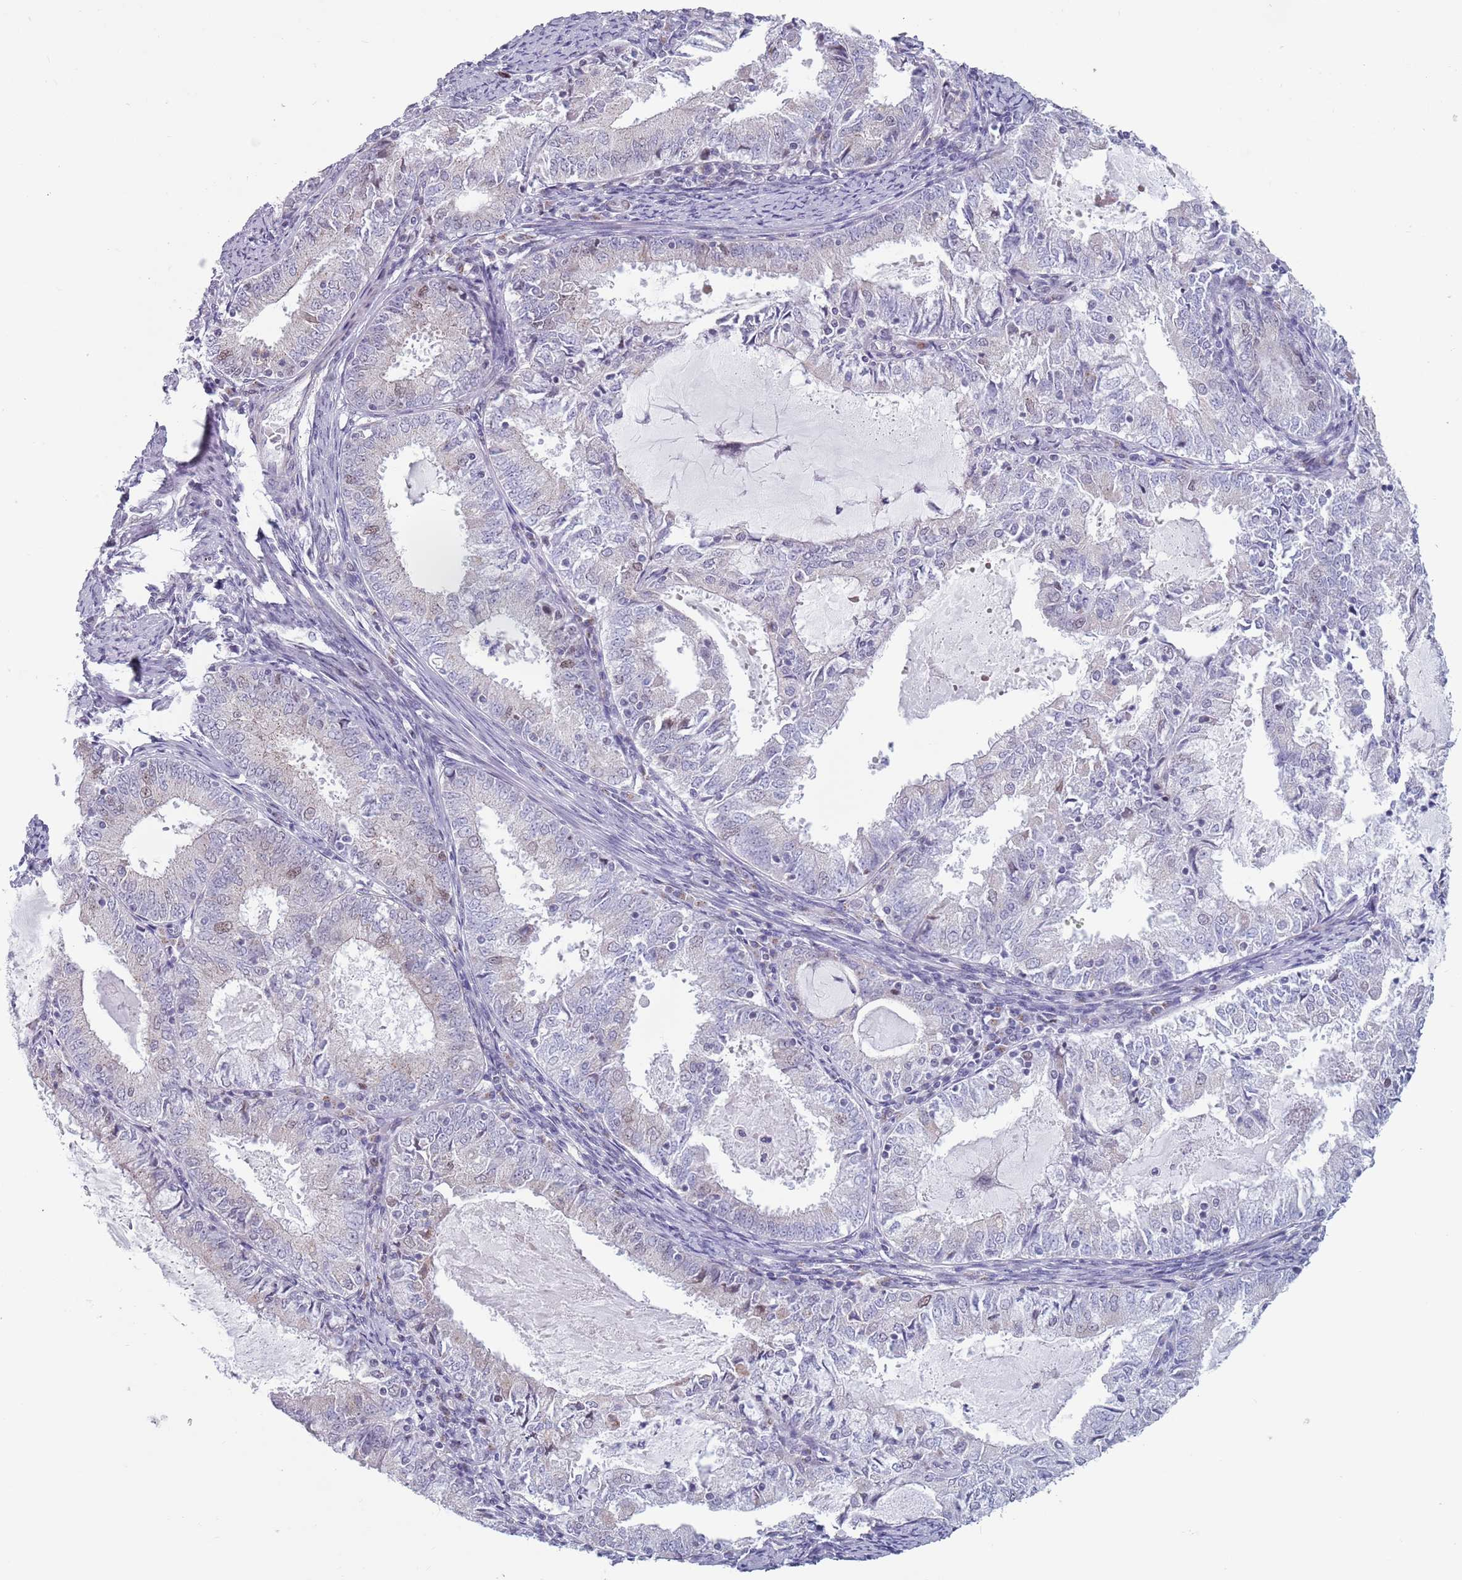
{"staining": {"intensity": "negative", "quantity": "none", "location": "none"}, "tissue": "endometrial cancer", "cell_type": "Tumor cells", "image_type": "cancer", "snomed": [{"axis": "morphology", "description": "Adenocarcinoma, NOS"}, {"axis": "topography", "description": "Endometrium"}], "caption": "Human adenocarcinoma (endometrial) stained for a protein using immunohistochemistry (IHC) reveals no staining in tumor cells.", "gene": "ZKSCAN2", "patient": {"sex": "female", "age": 57}}